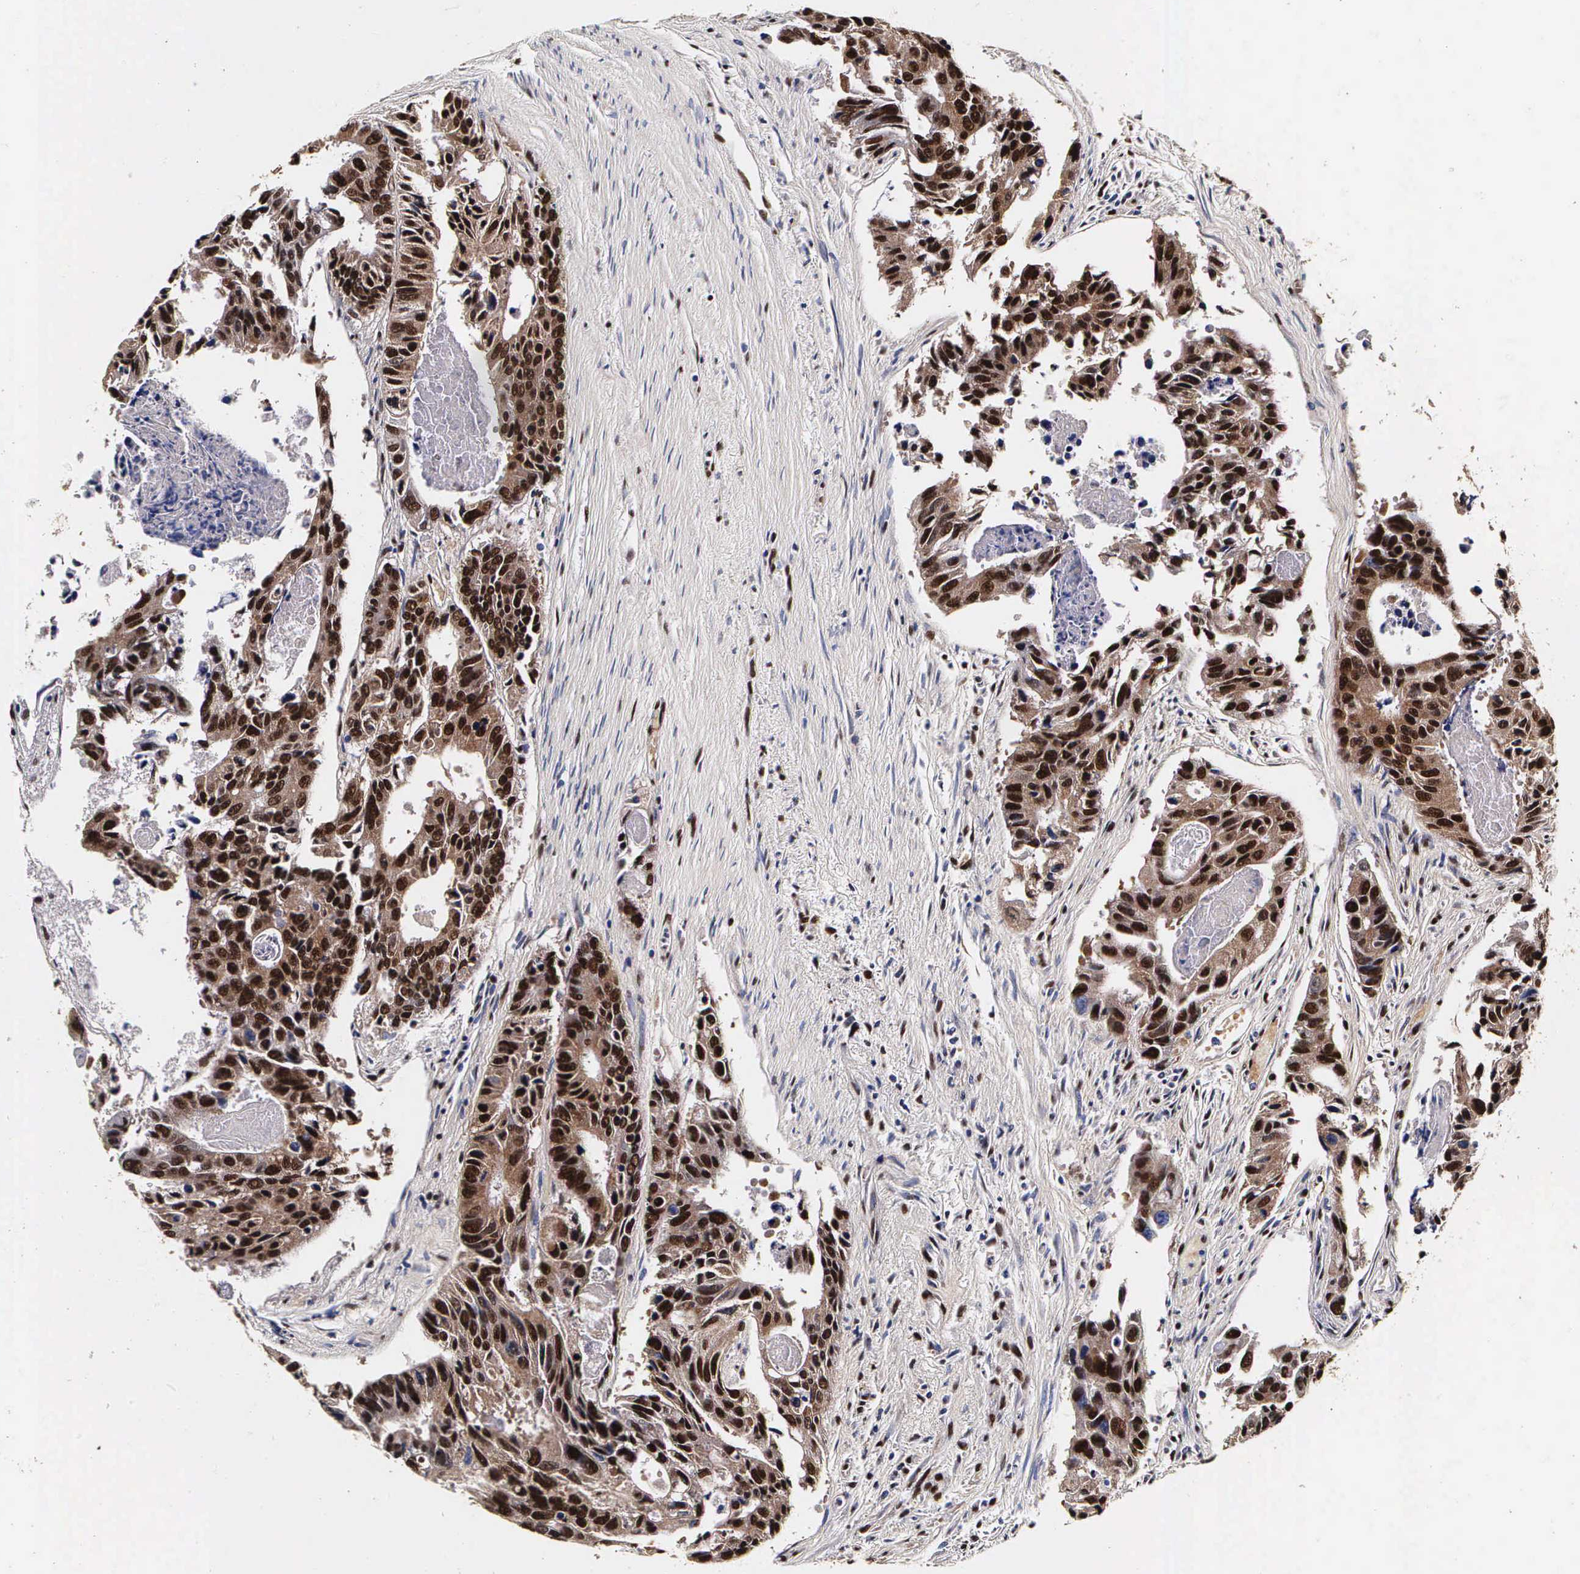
{"staining": {"intensity": "strong", "quantity": ">75%", "location": "cytoplasmic/membranous,nuclear"}, "tissue": "colorectal cancer", "cell_type": "Tumor cells", "image_type": "cancer", "snomed": [{"axis": "morphology", "description": "Adenocarcinoma, NOS"}, {"axis": "topography", "description": "Colon"}], "caption": "Immunohistochemical staining of colorectal adenocarcinoma demonstrates high levels of strong cytoplasmic/membranous and nuclear staining in approximately >75% of tumor cells.", "gene": "PABPN1", "patient": {"sex": "female", "age": 86}}